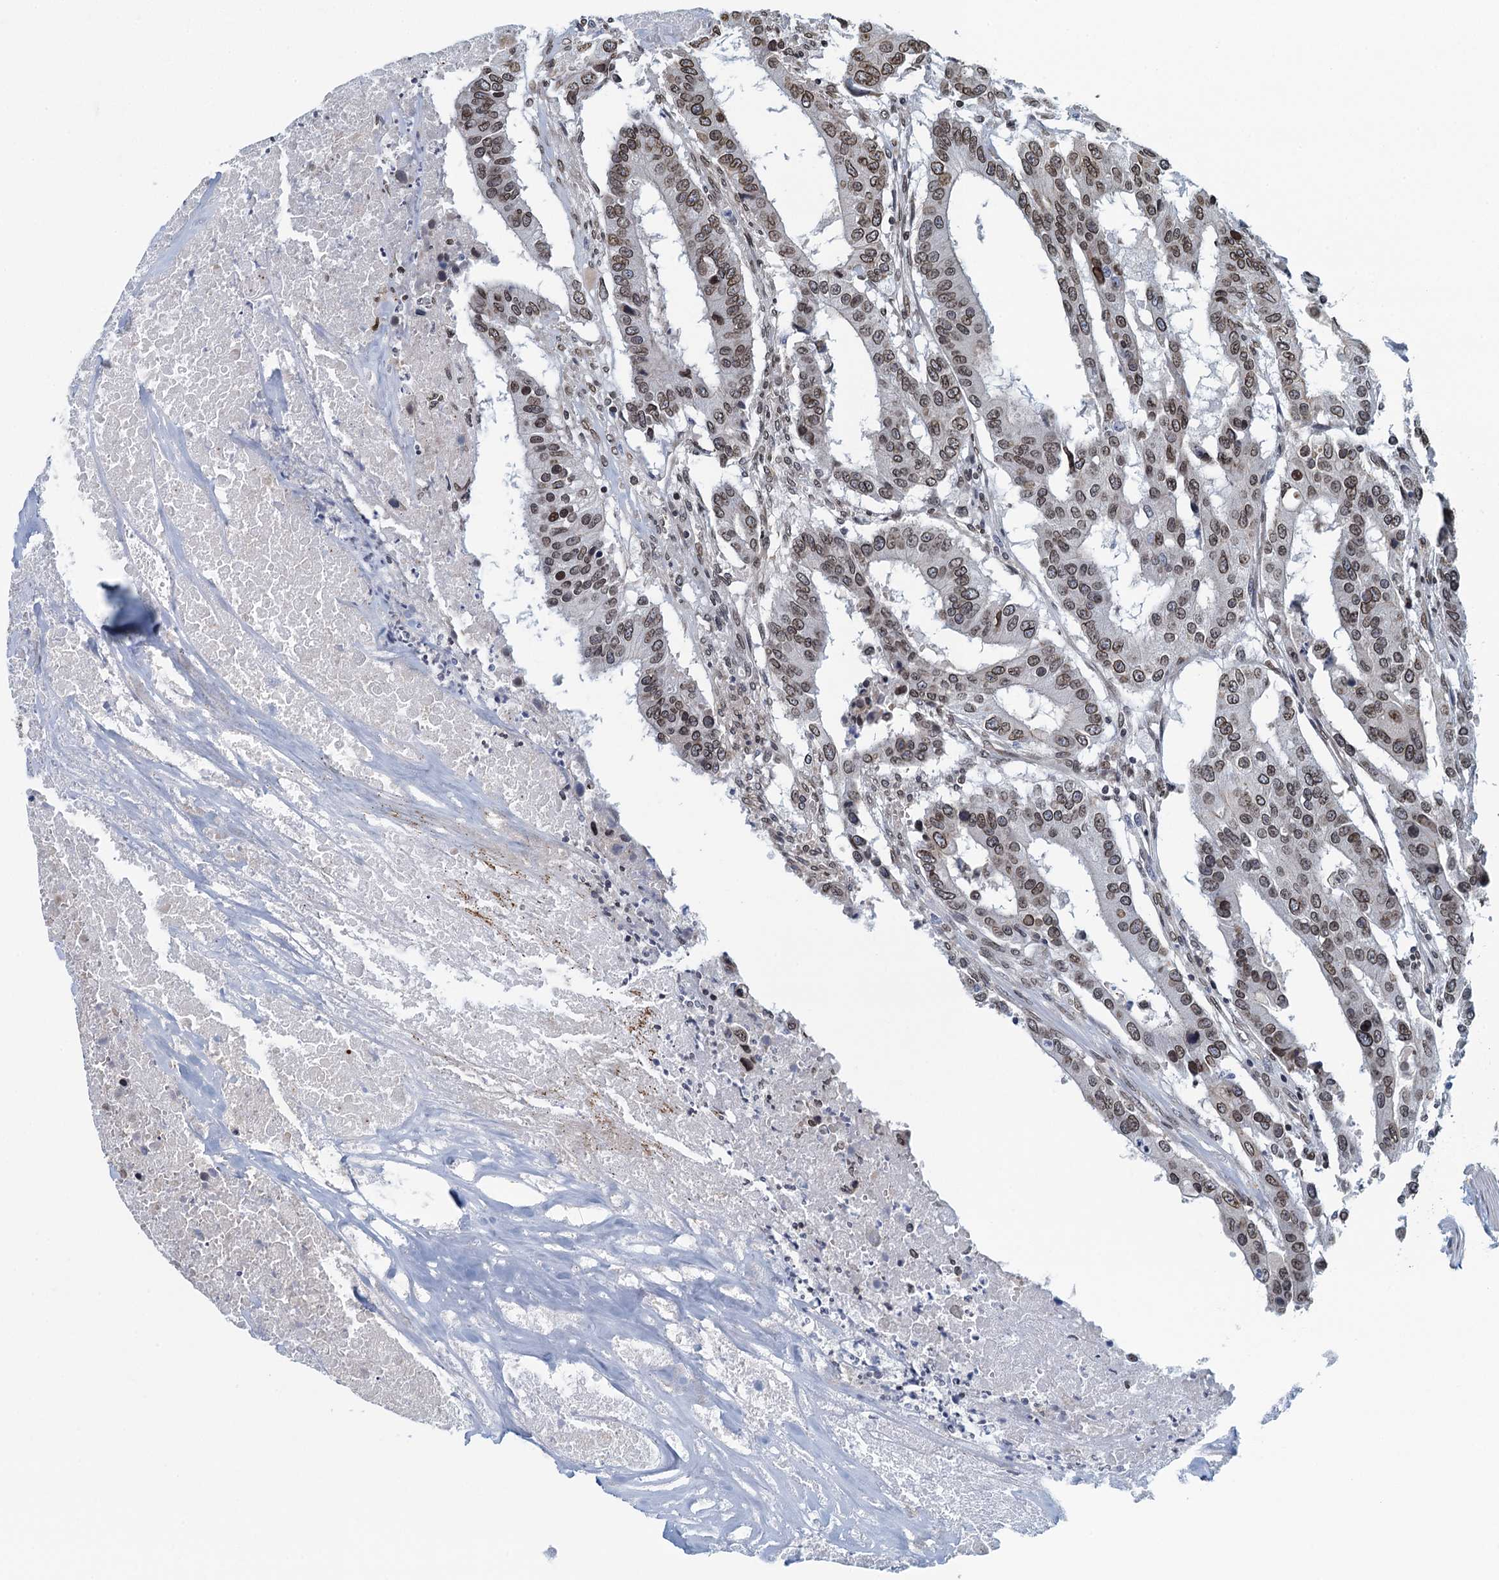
{"staining": {"intensity": "moderate", "quantity": ">75%", "location": "cytoplasmic/membranous,nuclear"}, "tissue": "colorectal cancer", "cell_type": "Tumor cells", "image_type": "cancer", "snomed": [{"axis": "morphology", "description": "Adenocarcinoma, NOS"}, {"axis": "topography", "description": "Colon"}], "caption": "Protein expression analysis of colorectal cancer (adenocarcinoma) exhibits moderate cytoplasmic/membranous and nuclear expression in approximately >75% of tumor cells.", "gene": "CCDC34", "patient": {"sex": "male", "age": 77}}